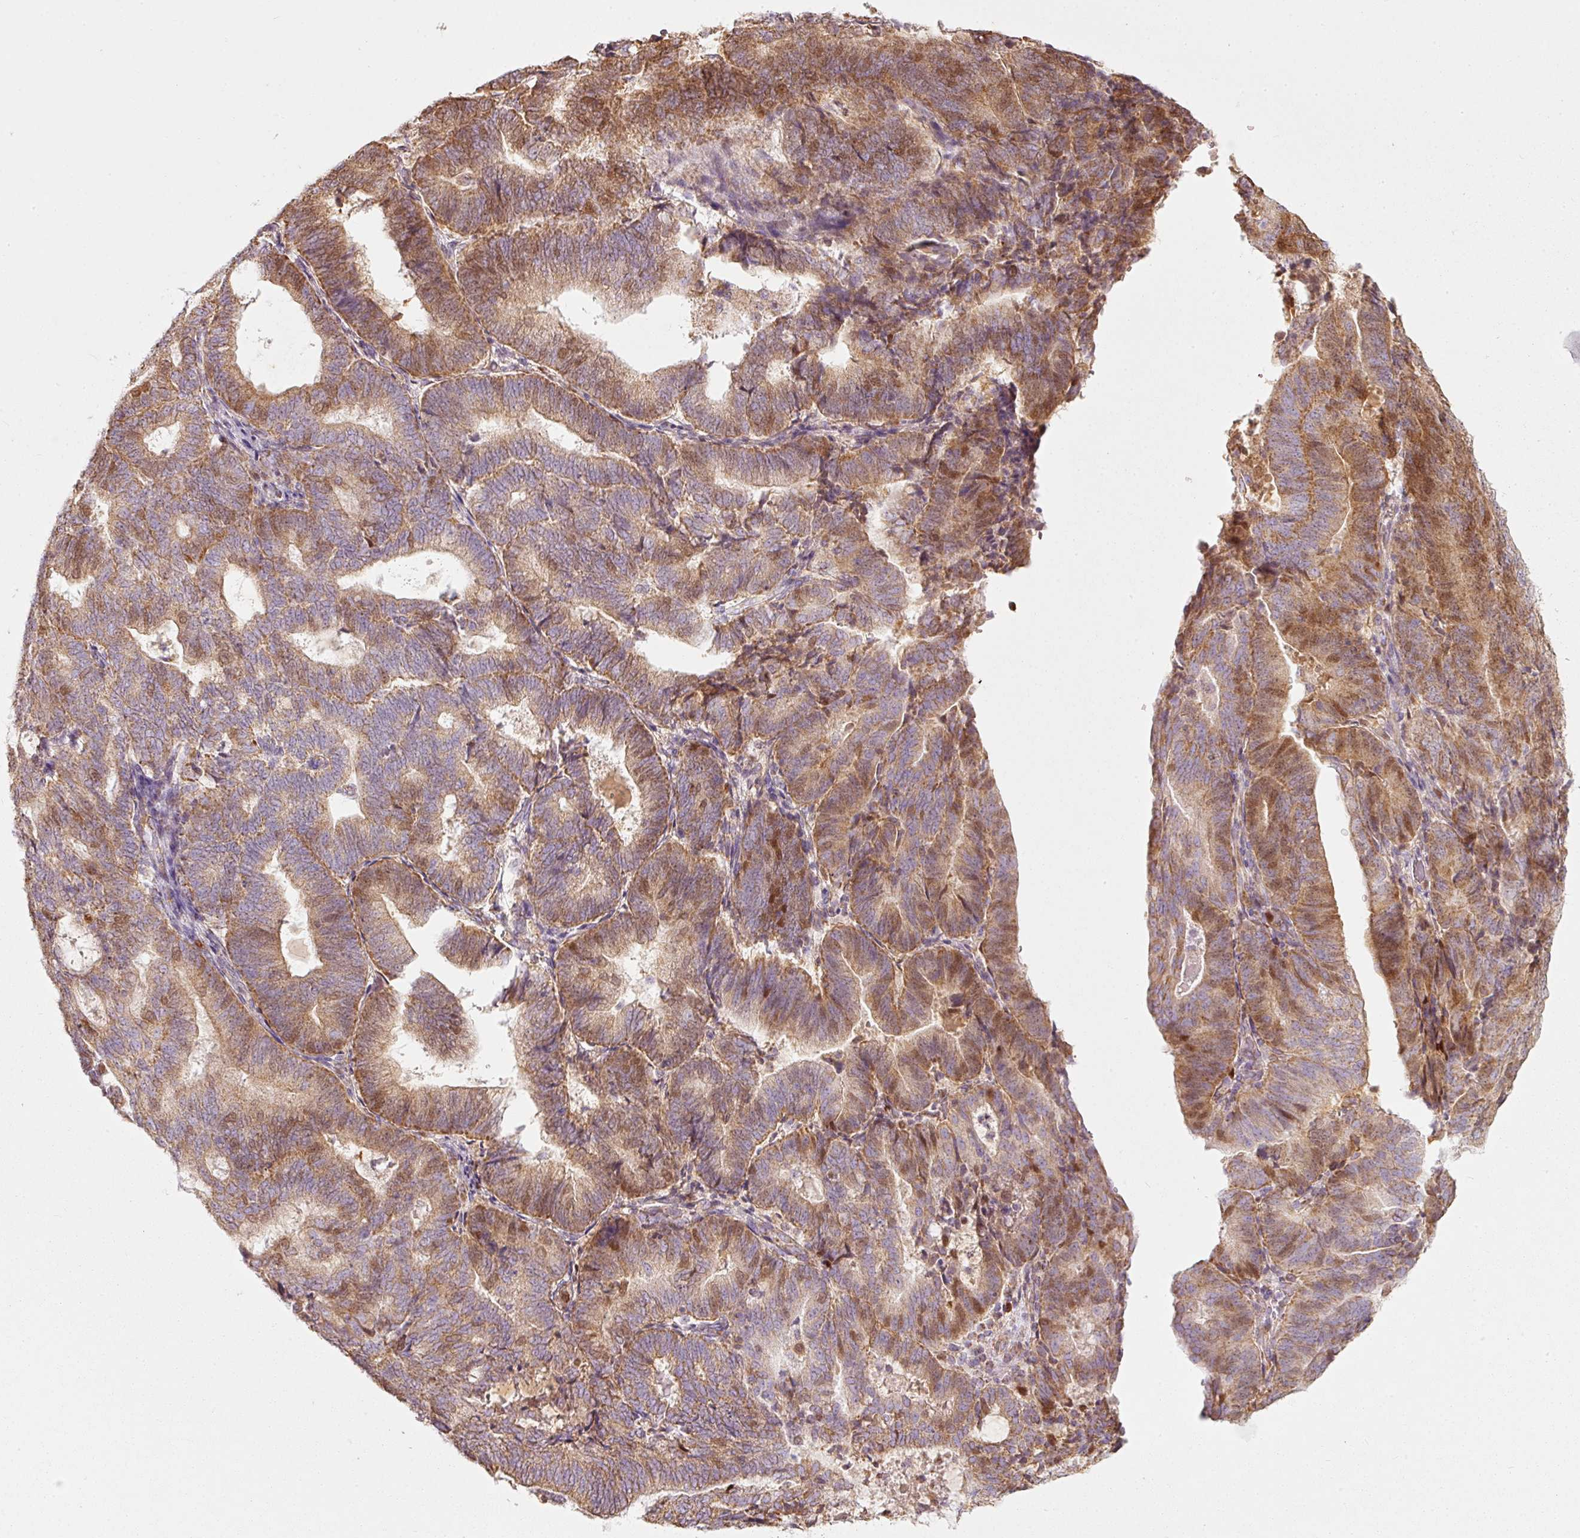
{"staining": {"intensity": "moderate", "quantity": ">75%", "location": "cytoplasmic/membranous,nuclear"}, "tissue": "endometrial cancer", "cell_type": "Tumor cells", "image_type": "cancer", "snomed": [{"axis": "morphology", "description": "Adenocarcinoma, NOS"}, {"axis": "topography", "description": "Endometrium"}], "caption": "Endometrial cancer (adenocarcinoma) stained for a protein displays moderate cytoplasmic/membranous and nuclear positivity in tumor cells.", "gene": "DUT", "patient": {"sex": "female", "age": 70}}